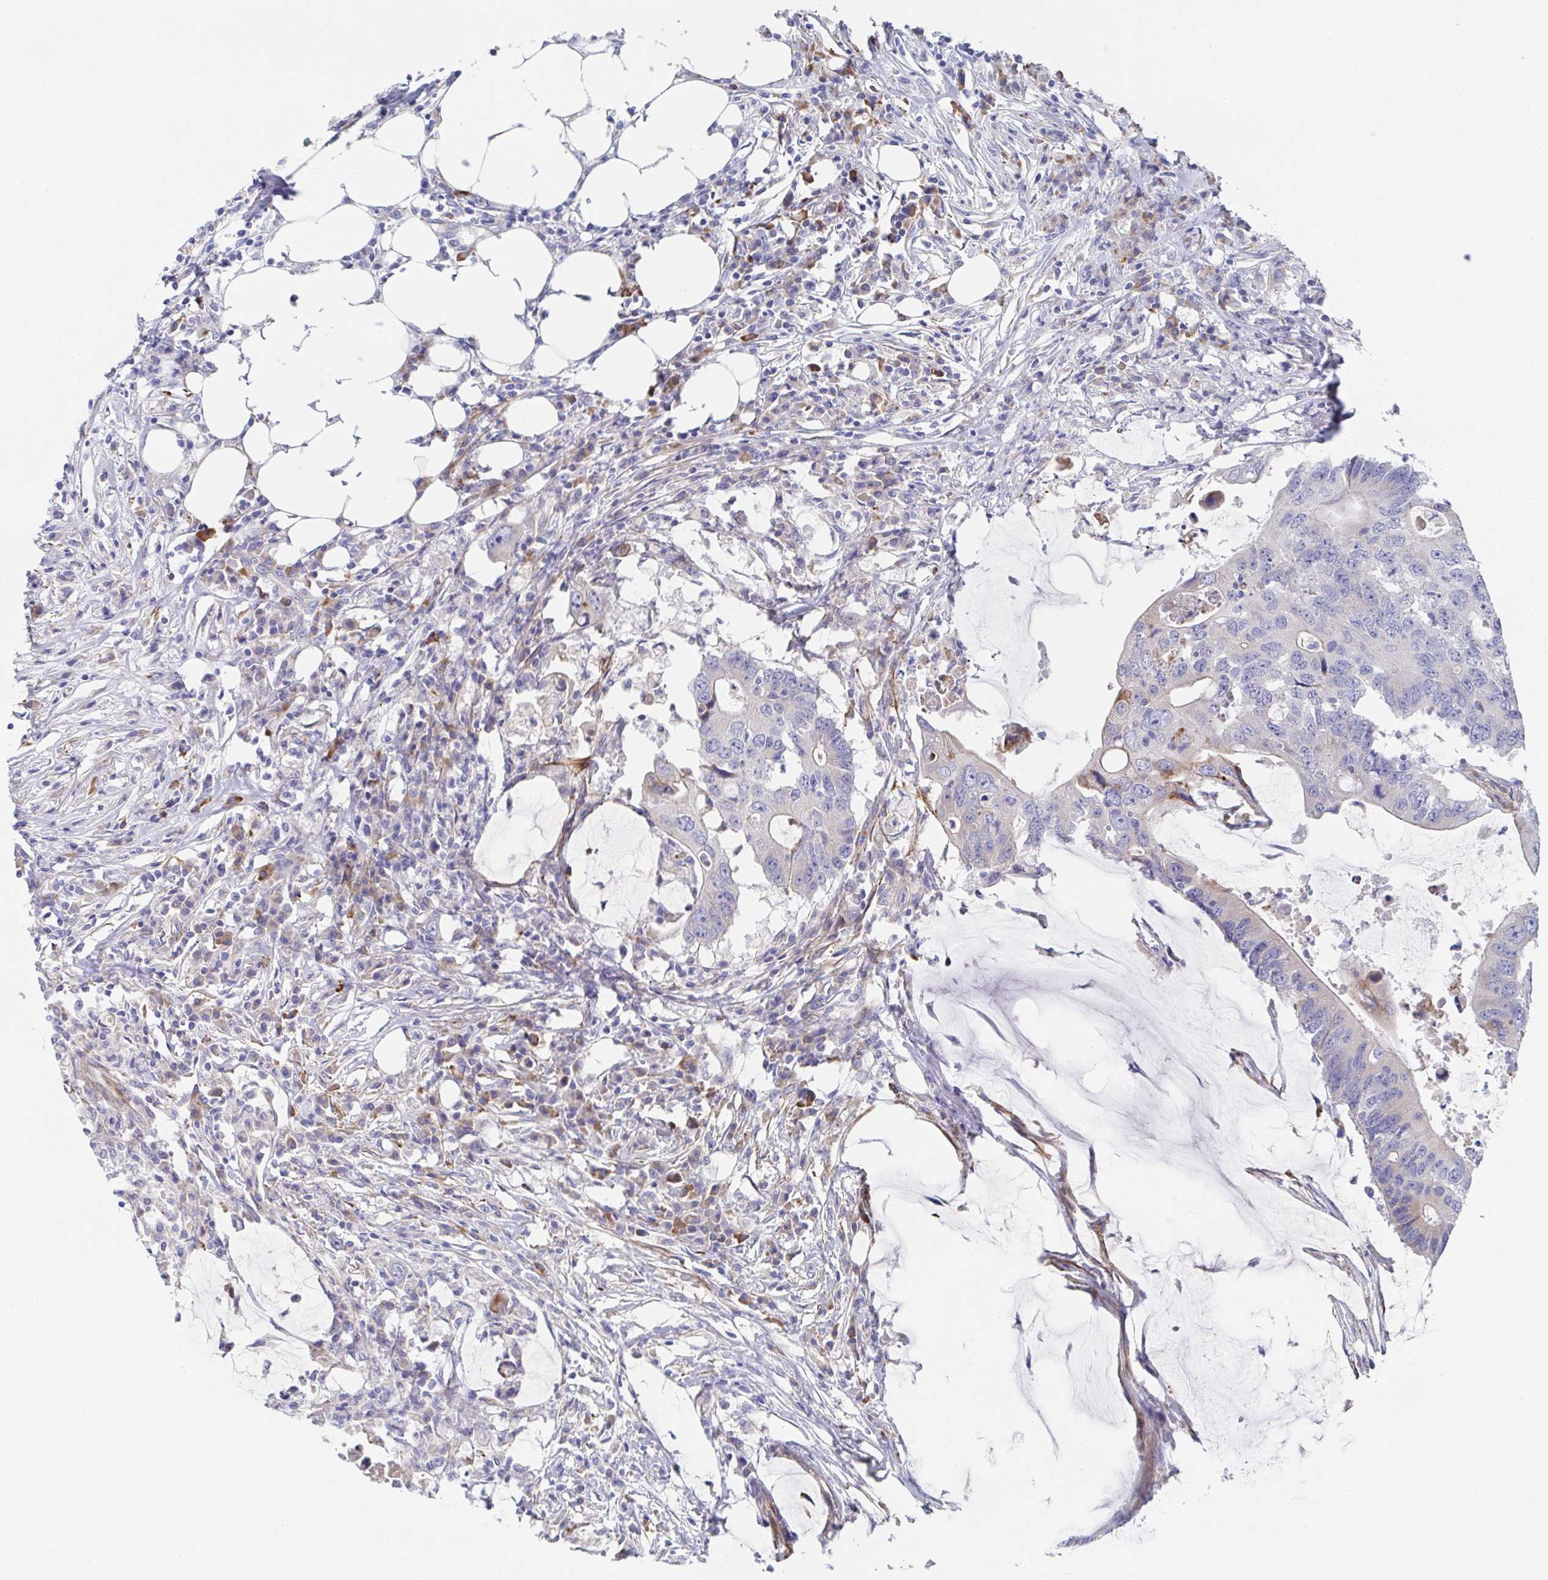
{"staining": {"intensity": "negative", "quantity": "none", "location": "none"}, "tissue": "colorectal cancer", "cell_type": "Tumor cells", "image_type": "cancer", "snomed": [{"axis": "morphology", "description": "Adenocarcinoma, NOS"}, {"axis": "topography", "description": "Colon"}], "caption": "Tumor cells show no significant protein positivity in adenocarcinoma (colorectal).", "gene": "KLC3", "patient": {"sex": "male", "age": 71}}